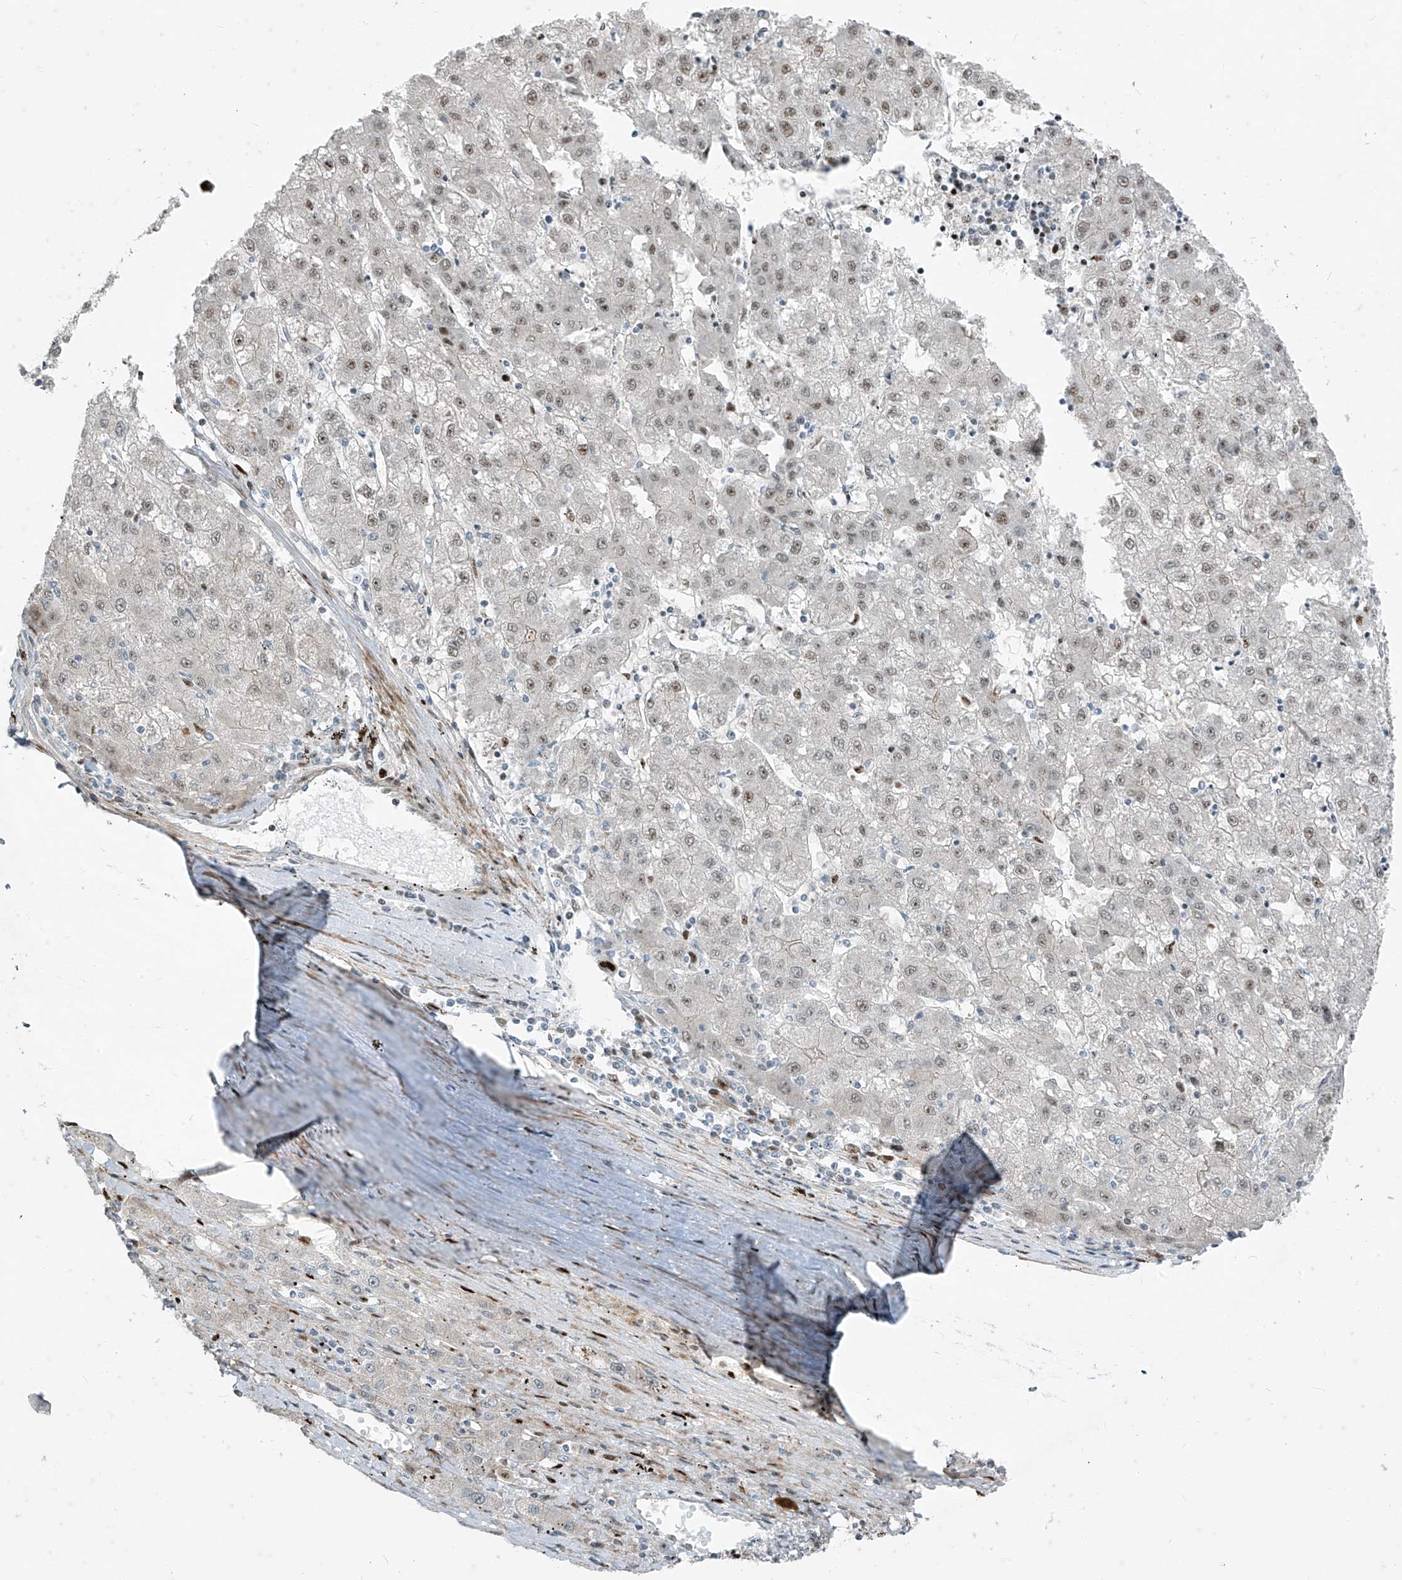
{"staining": {"intensity": "moderate", "quantity": "25%-75%", "location": "nuclear"}, "tissue": "liver cancer", "cell_type": "Tumor cells", "image_type": "cancer", "snomed": [{"axis": "morphology", "description": "Carcinoma, Hepatocellular, NOS"}, {"axis": "topography", "description": "Liver"}], "caption": "Liver cancer stained with IHC exhibits moderate nuclear staining in about 25%-75% of tumor cells. (Brightfield microscopy of DAB IHC at high magnification).", "gene": "PPCS", "patient": {"sex": "male", "age": 72}}